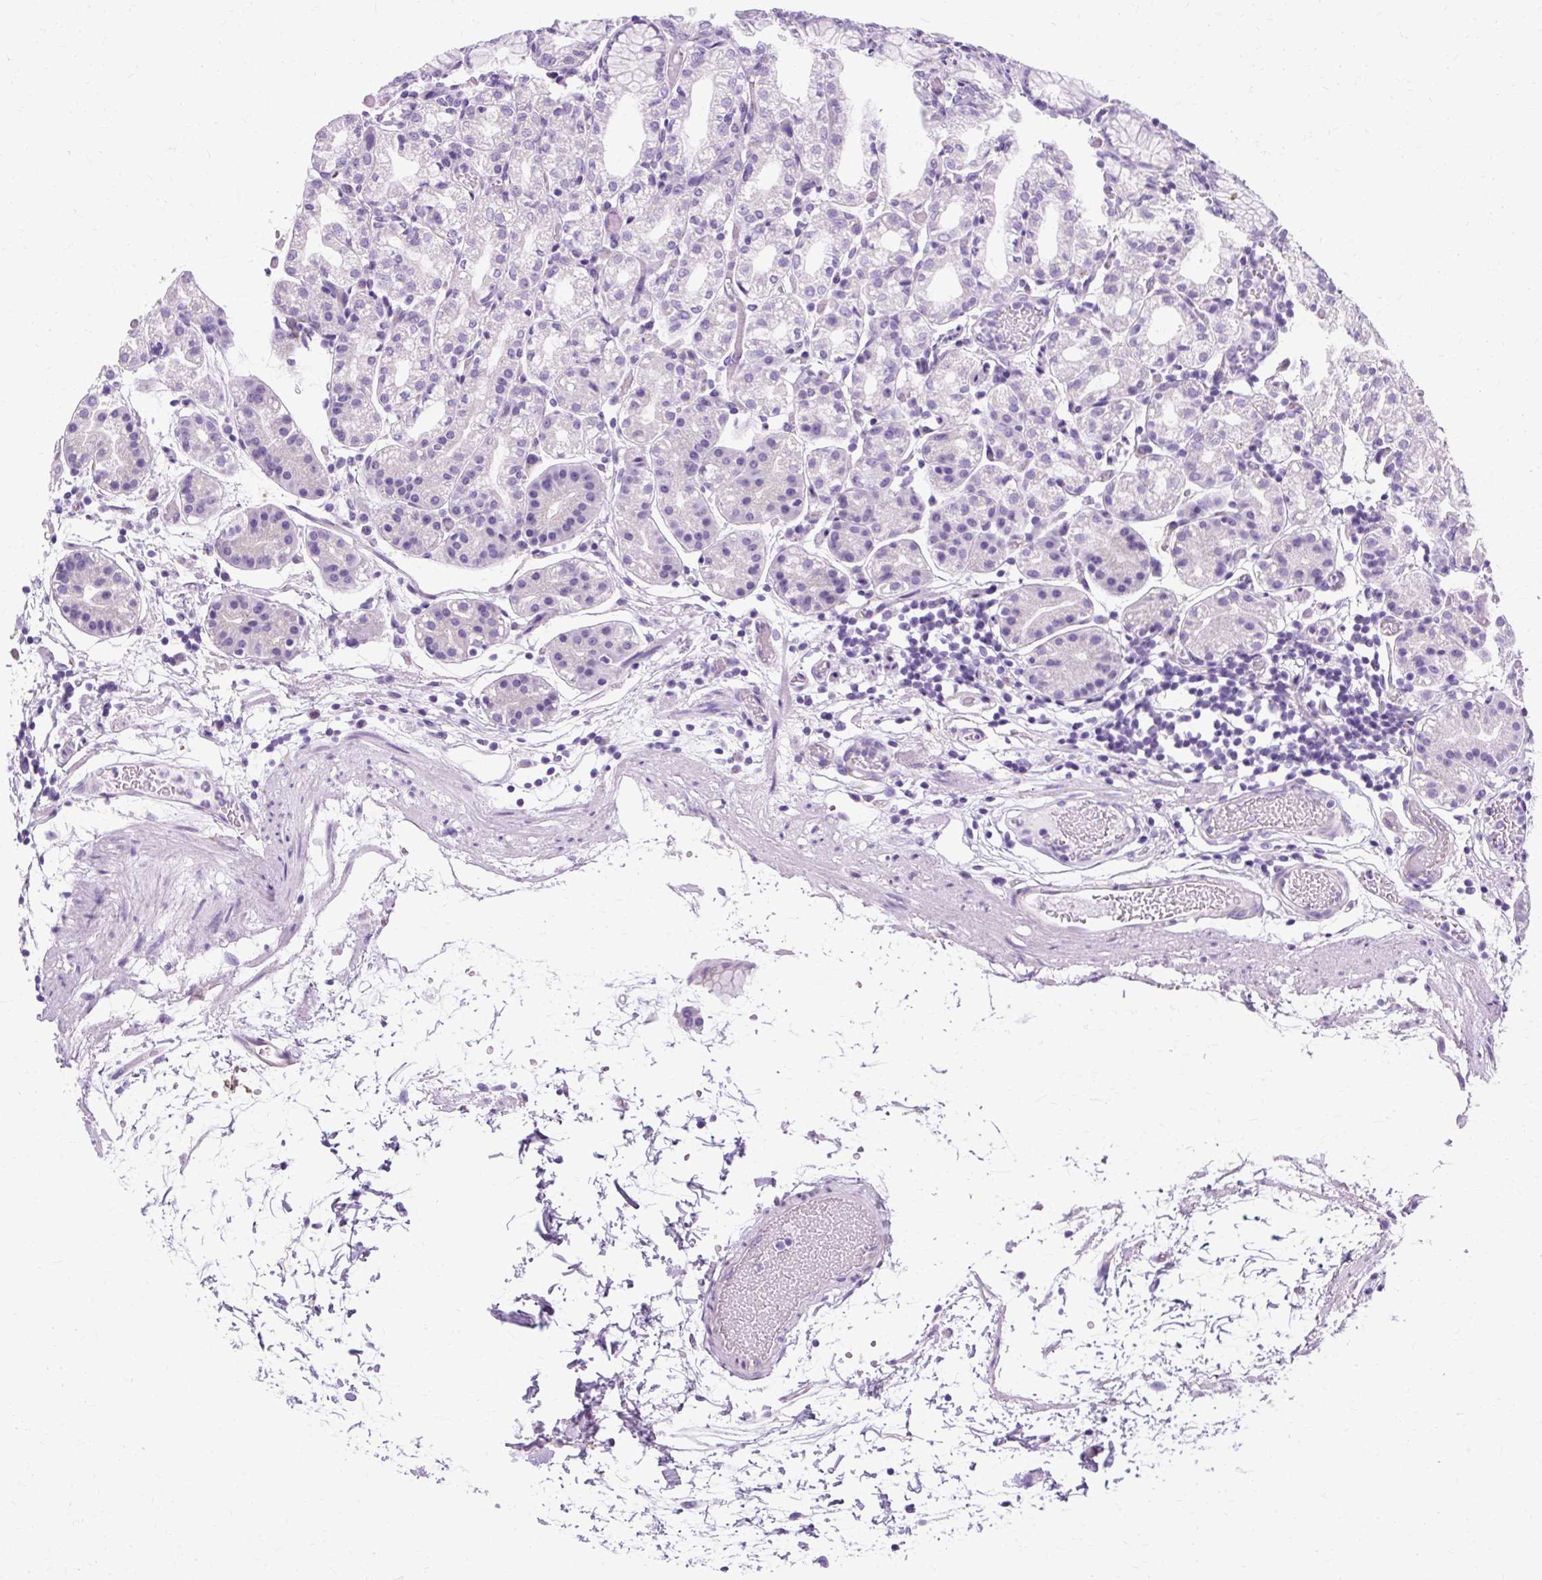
{"staining": {"intensity": "negative", "quantity": "none", "location": "none"}, "tissue": "stomach", "cell_type": "Glandular cells", "image_type": "normal", "snomed": [{"axis": "morphology", "description": "Normal tissue, NOS"}, {"axis": "topography", "description": "Stomach"}], "caption": "The immunohistochemistry (IHC) micrograph has no significant positivity in glandular cells of stomach.", "gene": "TMEM89", "patient": {"sex": "female", "age": 57}}